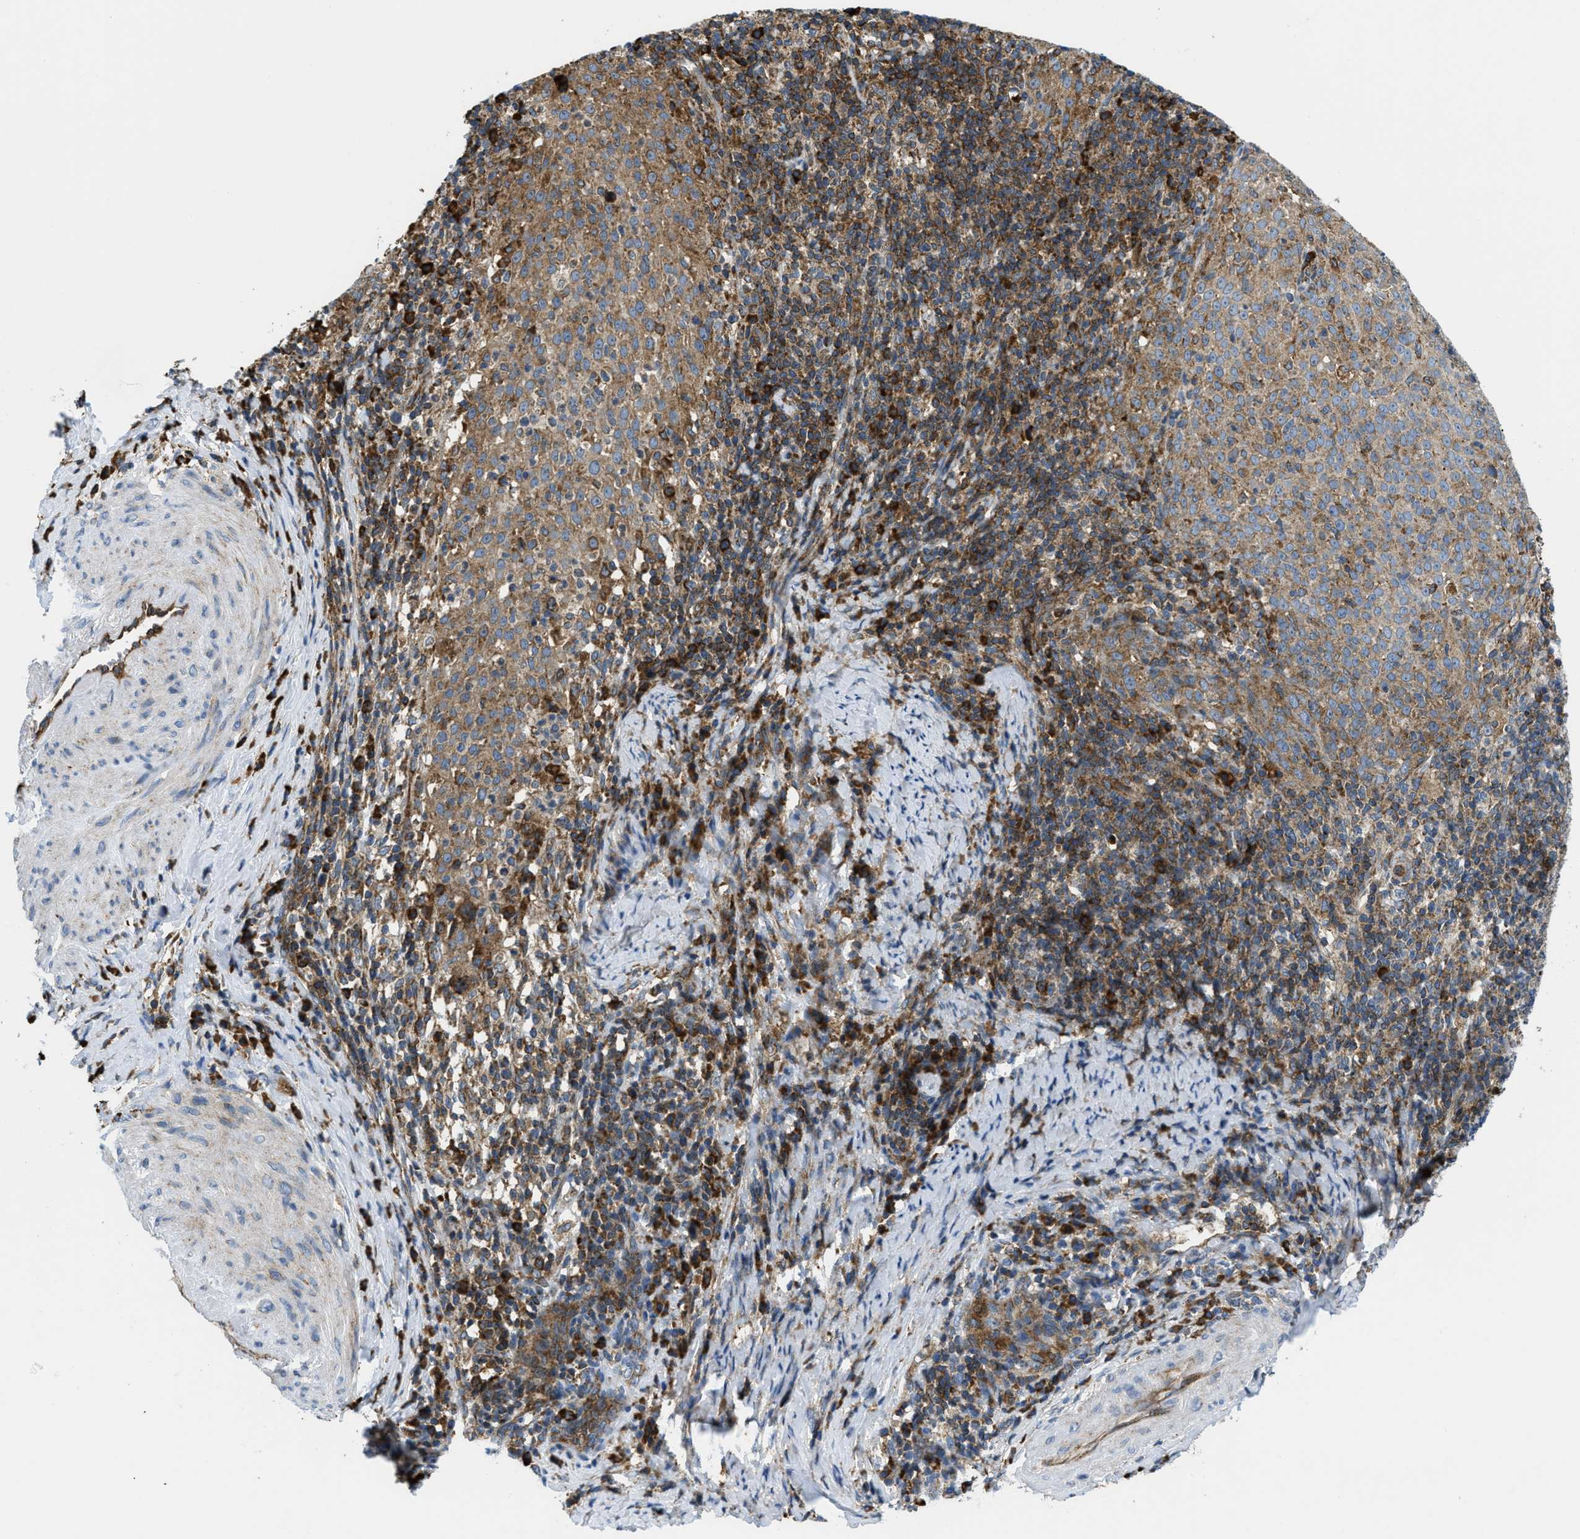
{"staining": {"intensity": "moderate", "quantity": ">75%", "location": "cytoplasmic/membranous"}, "tissue": "cervical cancer", "cell_type": "Tumor cells", "image_type": "cancer", "snomed": [{"axis": "morphology", "description": "Squamous cell carcinoma, NOS"}, {"axis": "topography", "description": "Cervix"}], "caption": "Immunohistochemical staining of squamous cell carcinoma (cervical) displays moderate cytoplasmic/membranous protein staining in about >75% of tumor cells.", "gene": "CSPG4", "patient": {"sex": "female", "age": 51}}